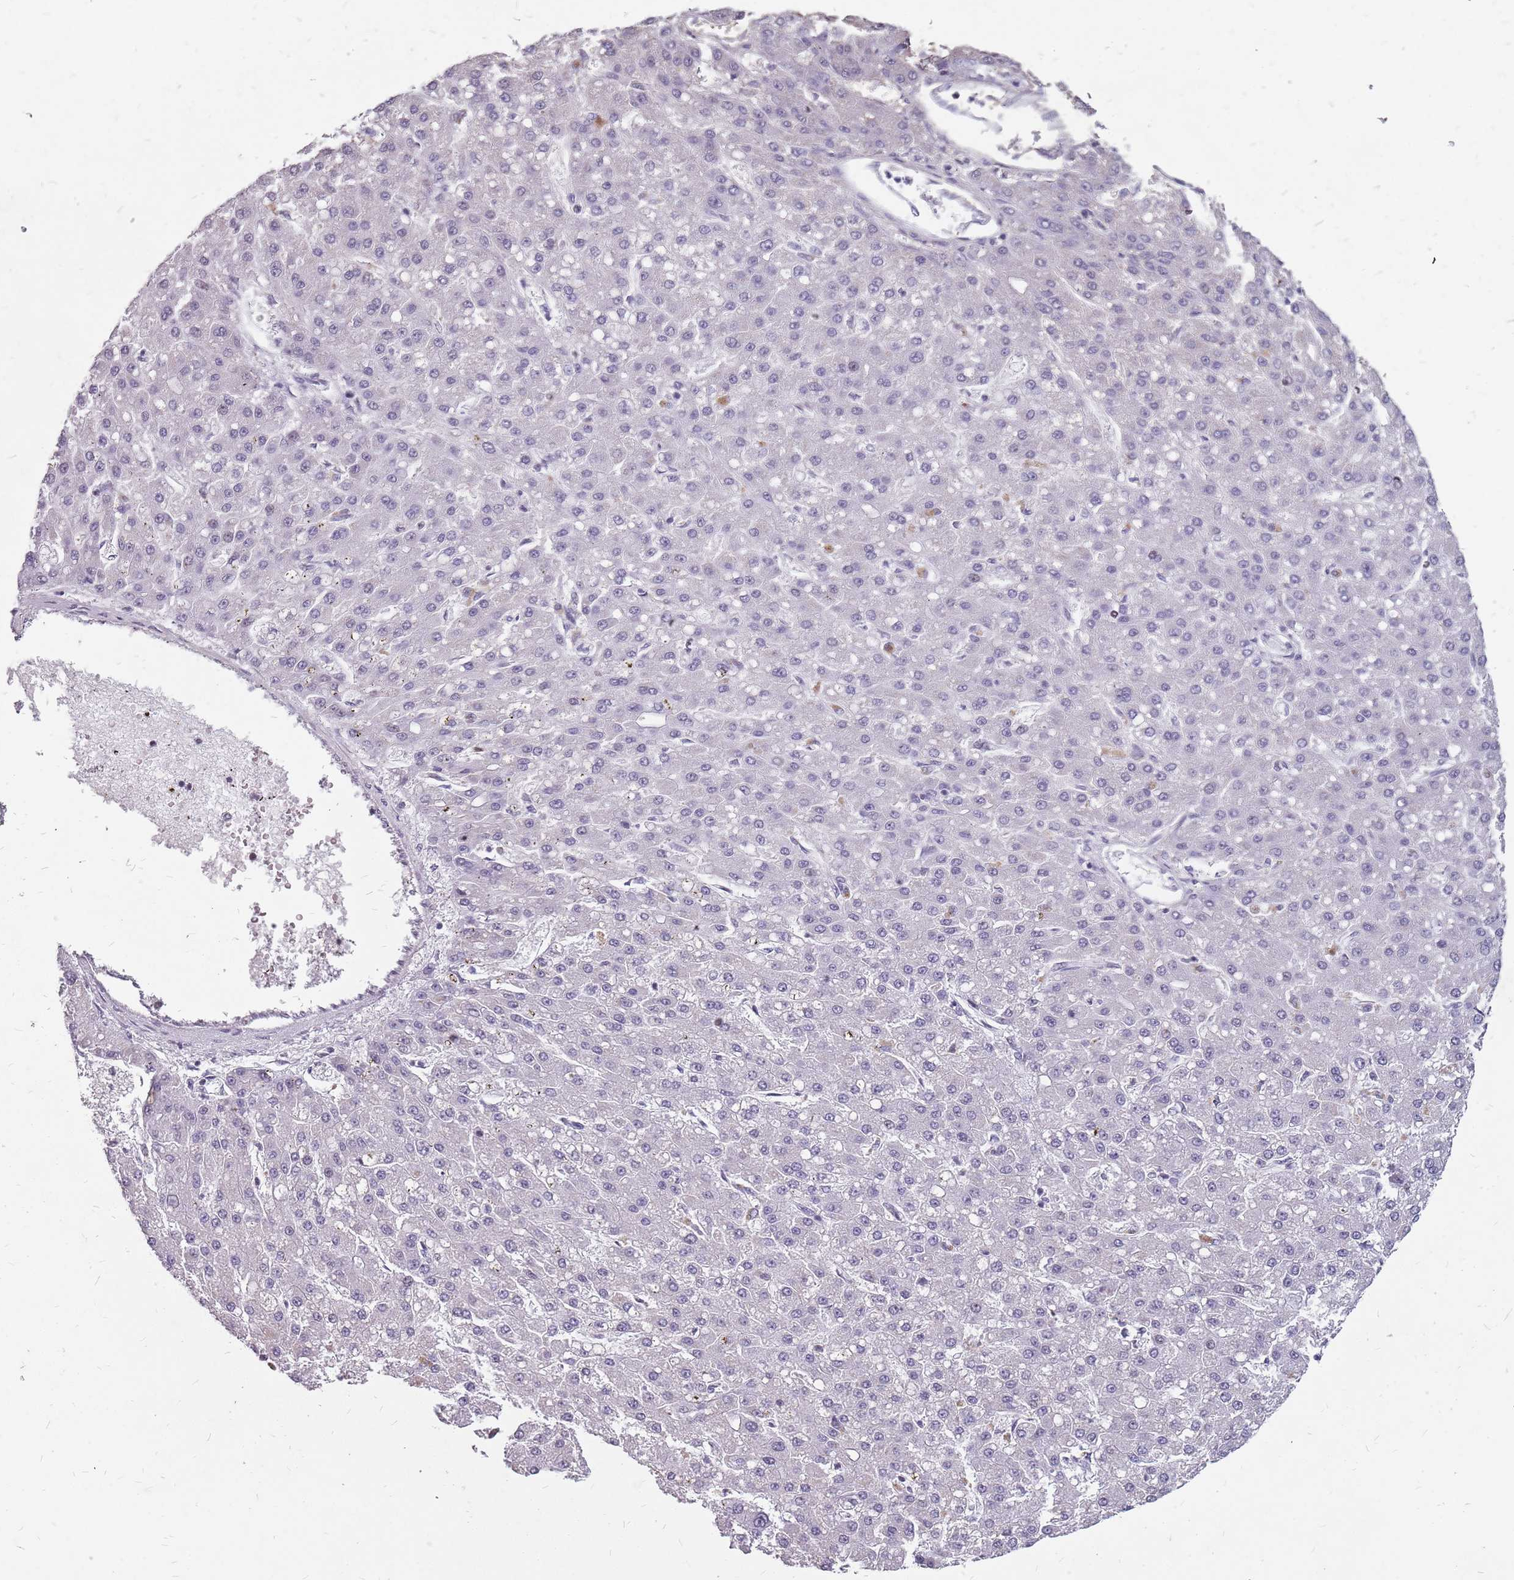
{"staining": {"intensity": "negative", "quantity": "none", "location": "none"}, "tissue": "liver cancer", "cell_type": "Tumor cells", "image_type": "cancer", "snomed": [{"axis": "morphology", "description": "Carcinoma, Hepatocellular, NOS"}, {"axis": "topography", "description": "Liver"}], "caption": "This is a histopathology image of immunohistochemistry (IHC) staining of liver hepatocellular carcinoma, which shows no expression in tumor cells.", "gene": "NEK6", "patient": {"sex": "male", "age": 67}}